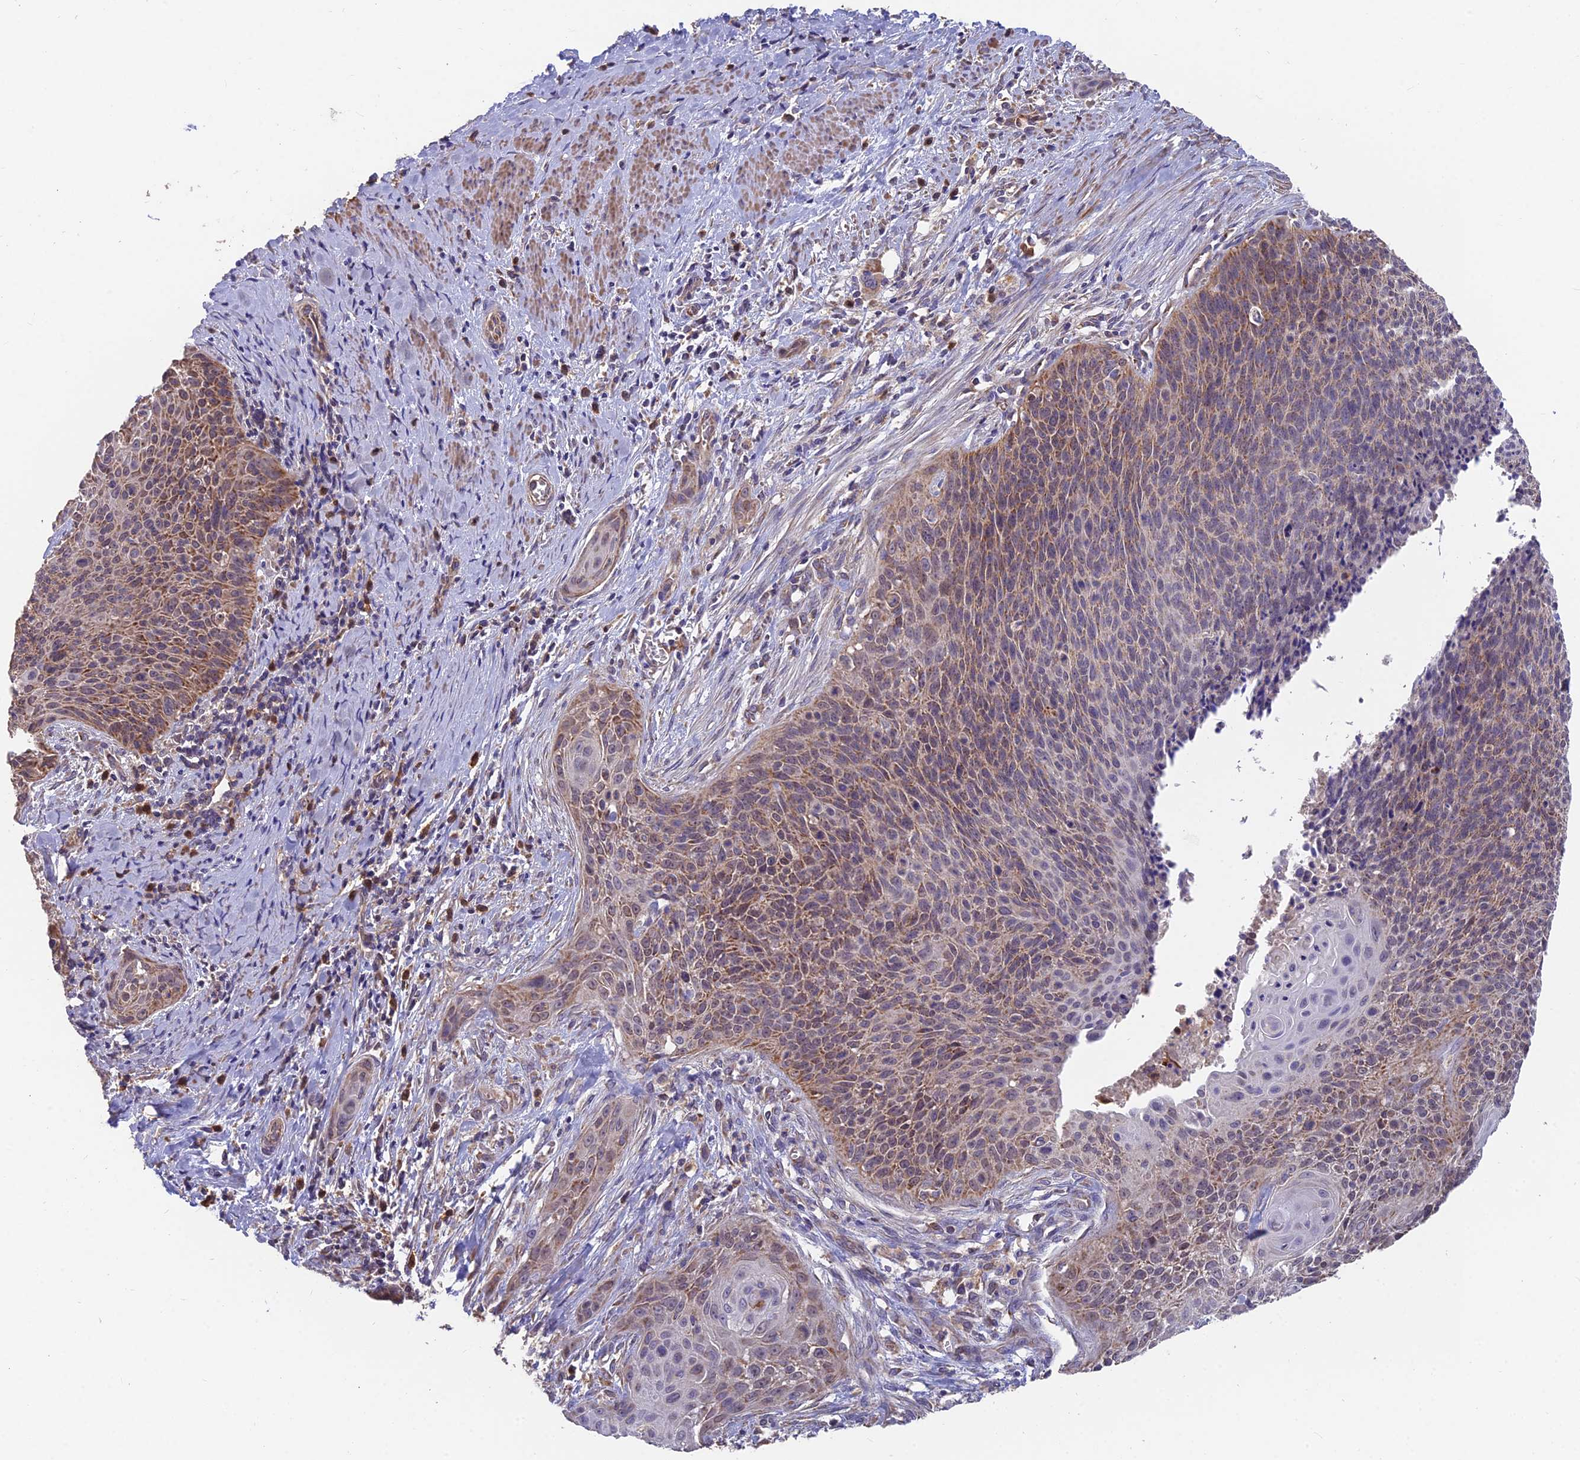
{"staining": {"intensity": "moderate", "quantity": "25%-75%", "location": "cytoplasmic/membranous"}, "tissue": "cervical cancer", "cell_type": "Tumor cells", "image_type": "cancer", "snomed": [{"axis": "morphology", "description": "Squamous cell carcinoma, NOS"}, {"axis": "topography", "description": "Cervix"}], "caption": "Immunohistochemical staining of human cervical cancer demonstrates moderate cytoplasmic/membranous protein expression in about 25%-75% of tumor cells. (DAB IHC, brown staining for protein, blue staining for nuclei).", "gene": "IFT22", "patient": {"sex": "female", "age": 55}}